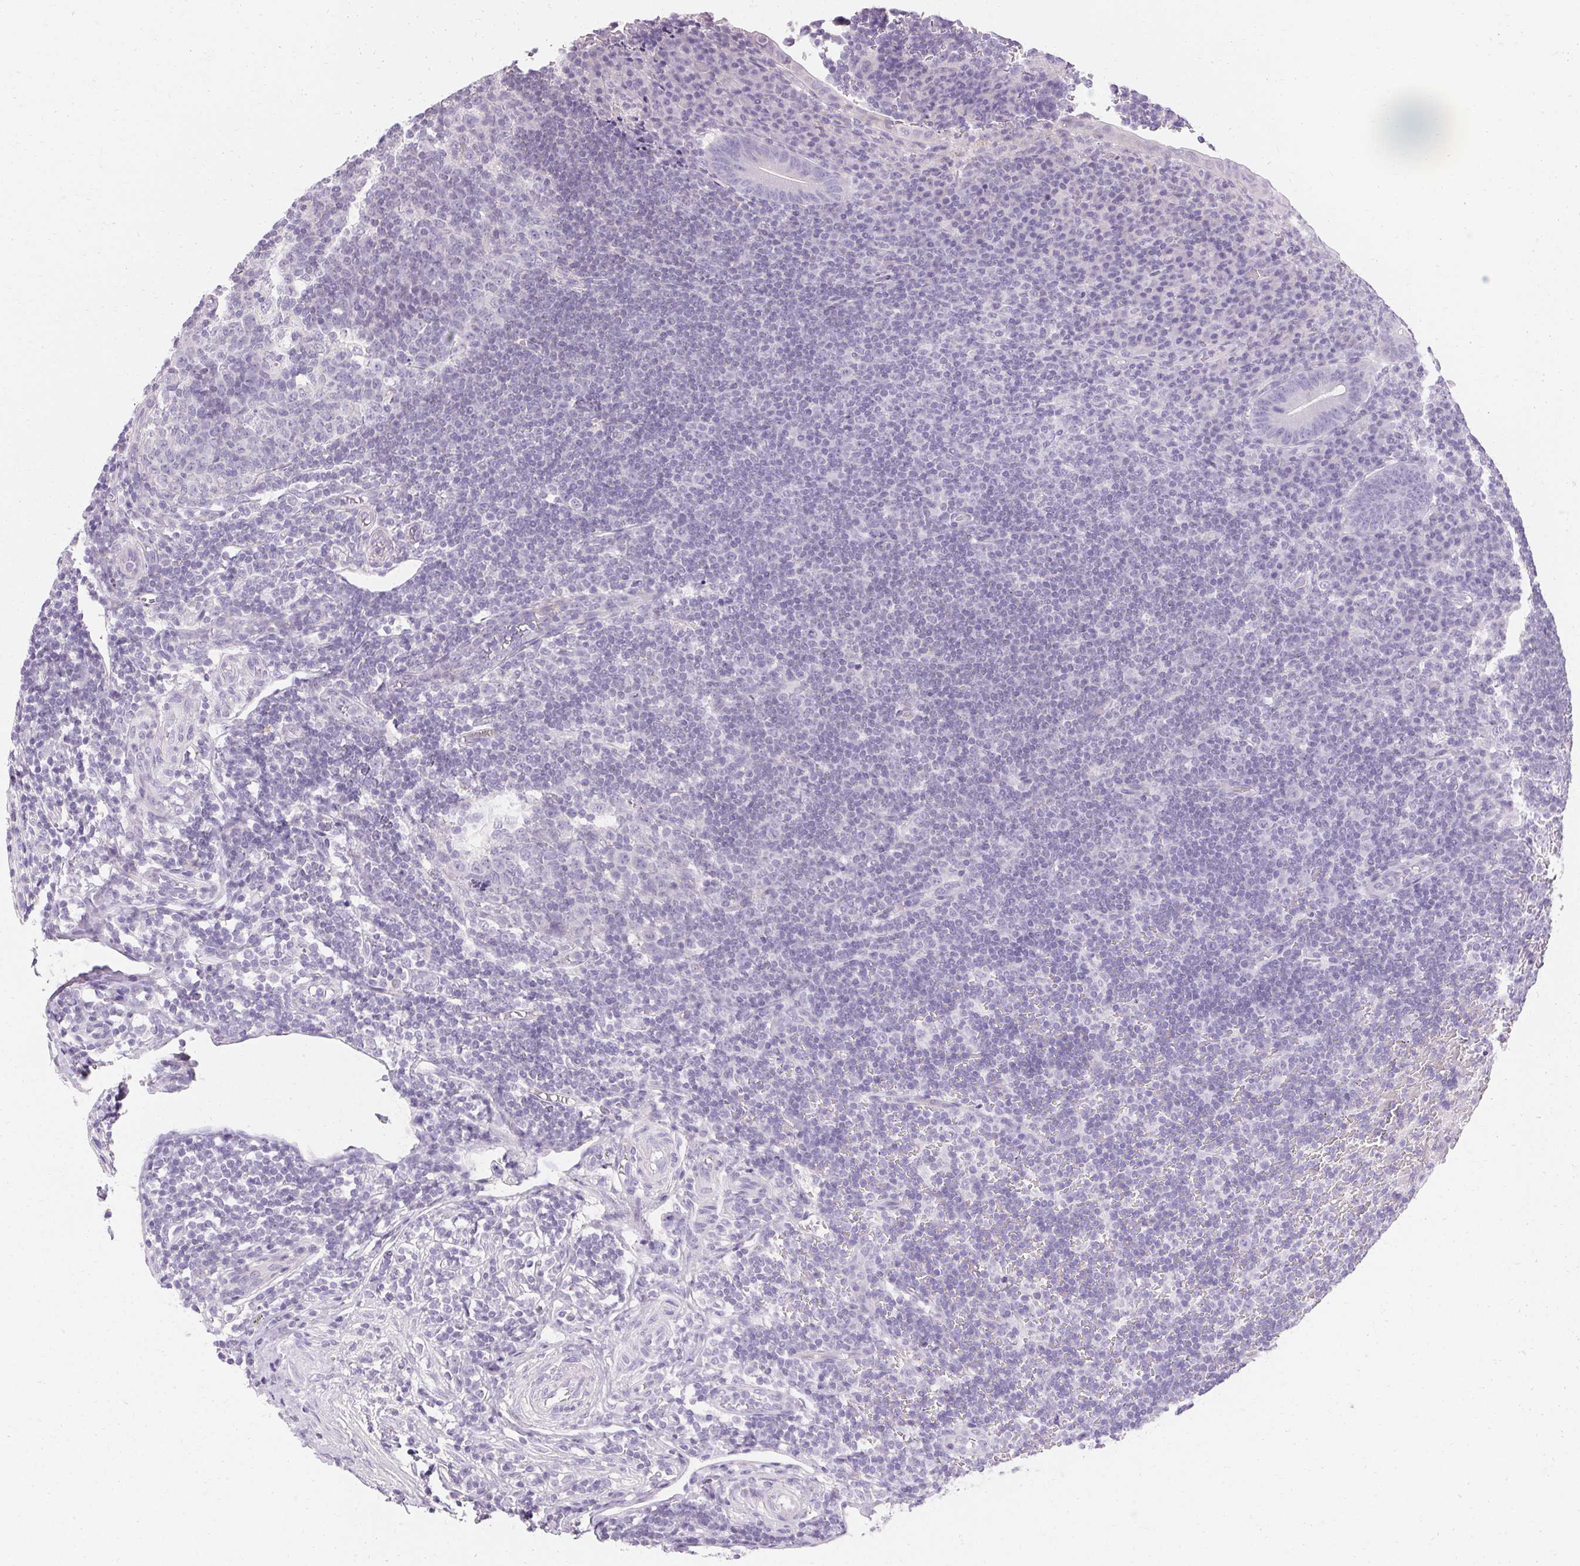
{"staining": {"intensity": "negative", "quantity": "none", "location": "none"}, "tissue": "appendix", "cell_type": "Glandular cells", "image_type": "normal", "snomed": [{"axis": "morphology", "description": "Normal tissue, NOS"}, {"axis": "topography", "description": "Appendix"}], "caption": "A high-resolution micrograph shows immunohistochemistry (IHC) staining of benign appendix, which shows no significant expression in glandular cells. (Stains: DAB (3,3'-diaminobenzidine) immunohistochemistry (IHC) with hematoxylin counter stain, Microscopy: brightfield microscopy at high magnification).", "gene": "TRIP13", "patient": {"sex": "male", "age": 18}}